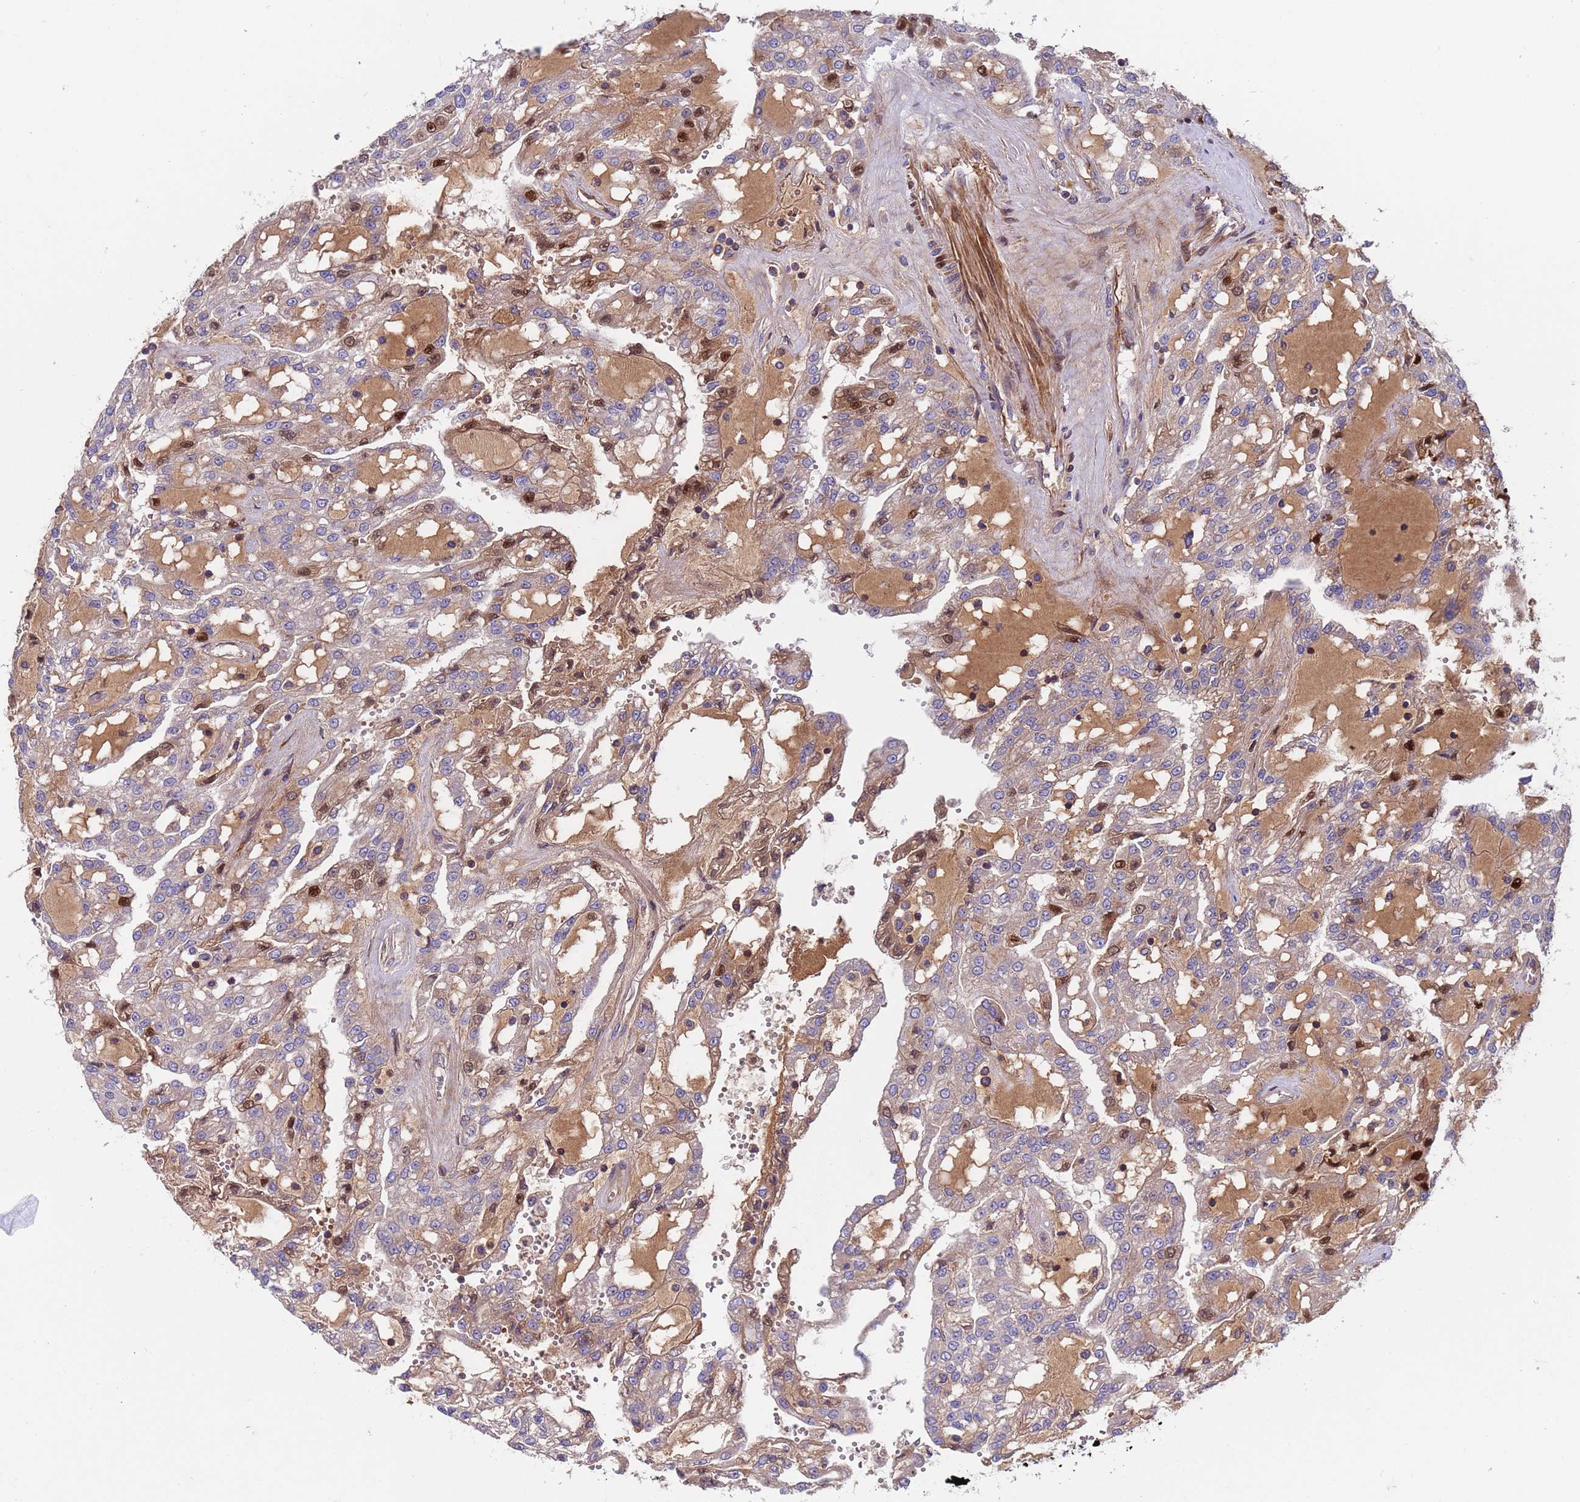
{"staining": {"intensity": "moderate", "quantity": "25%-75%", "location": "cytoplasmic/membranous,nuclear"}, "tissue": "renal cancer", "cell_type": "Tumor cells", "image_type": "cancer", "snomed": [{"axis": "morphology", "description": "Adenocarcinoma, NOS"}, {"axis": "topography", "description": "Kidney"}], "caption": "A brown stain highlights moderate cytoplasmic/membranous and nuclear positivity of a protein in human renal cancer tumor cells.", "gene": "PARP16", "patient": {"sex": "male", "age": 63}}